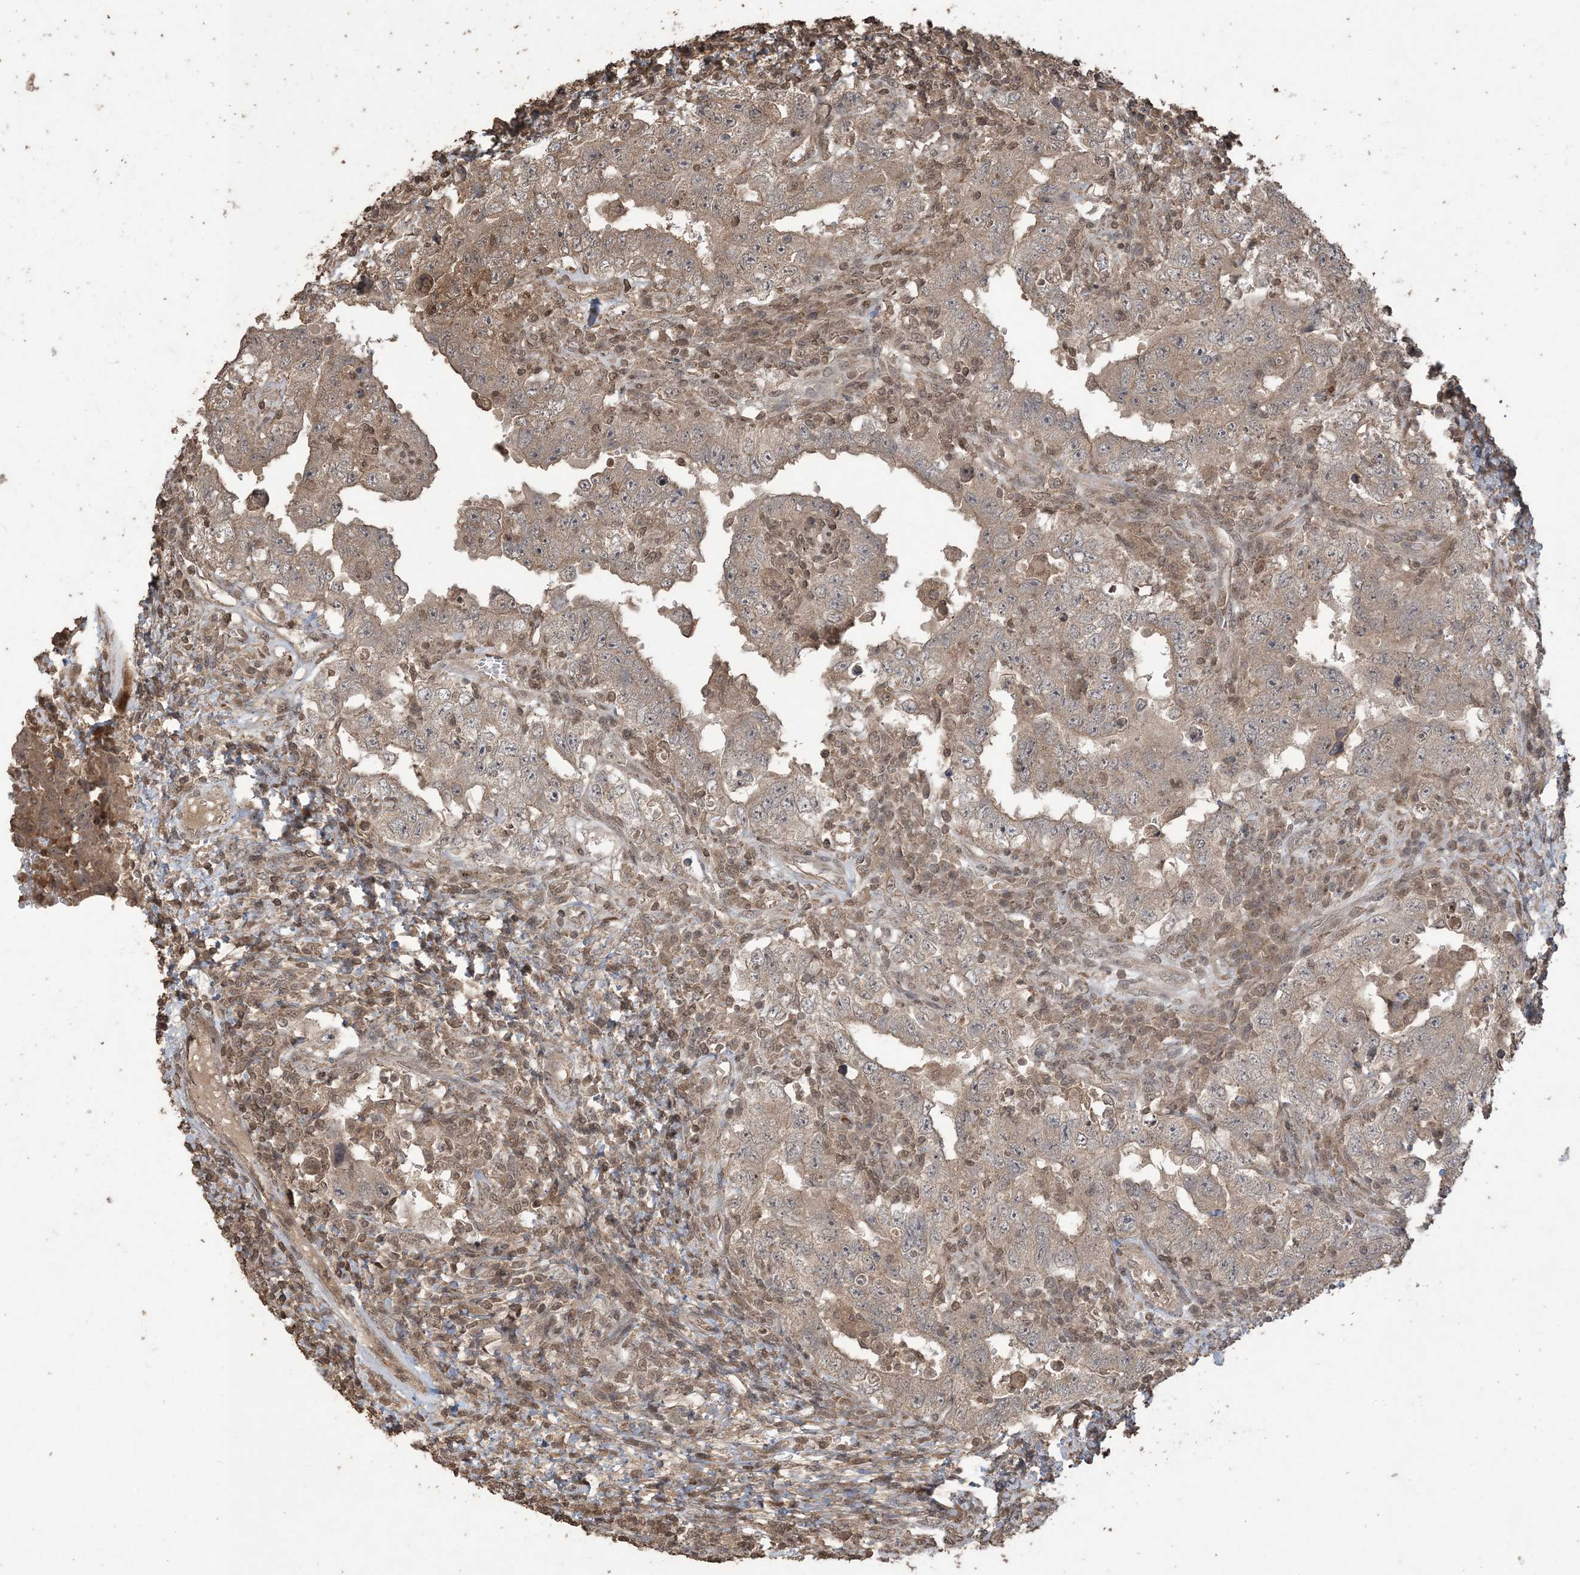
{"staining": {"intensity": "weak", "quantity": ">75%", "location": "cytoplasmic/membranous"}, "tissue": "testis cancer", "cell_type": "Tumor cells", "image_type": "cancer", "snomed": [{"axis": "morphology", "description": "Carcinoma, Embryonal, NOS"}, {"axis": "topography", "description": "Testis"}], "caption": "Testis embryonal carcinoma stained with a protein marker demonstrates weak staining in tumor cells.", "gene": "EFCAB8", "patient": {"sex": "male", "age": 26}}